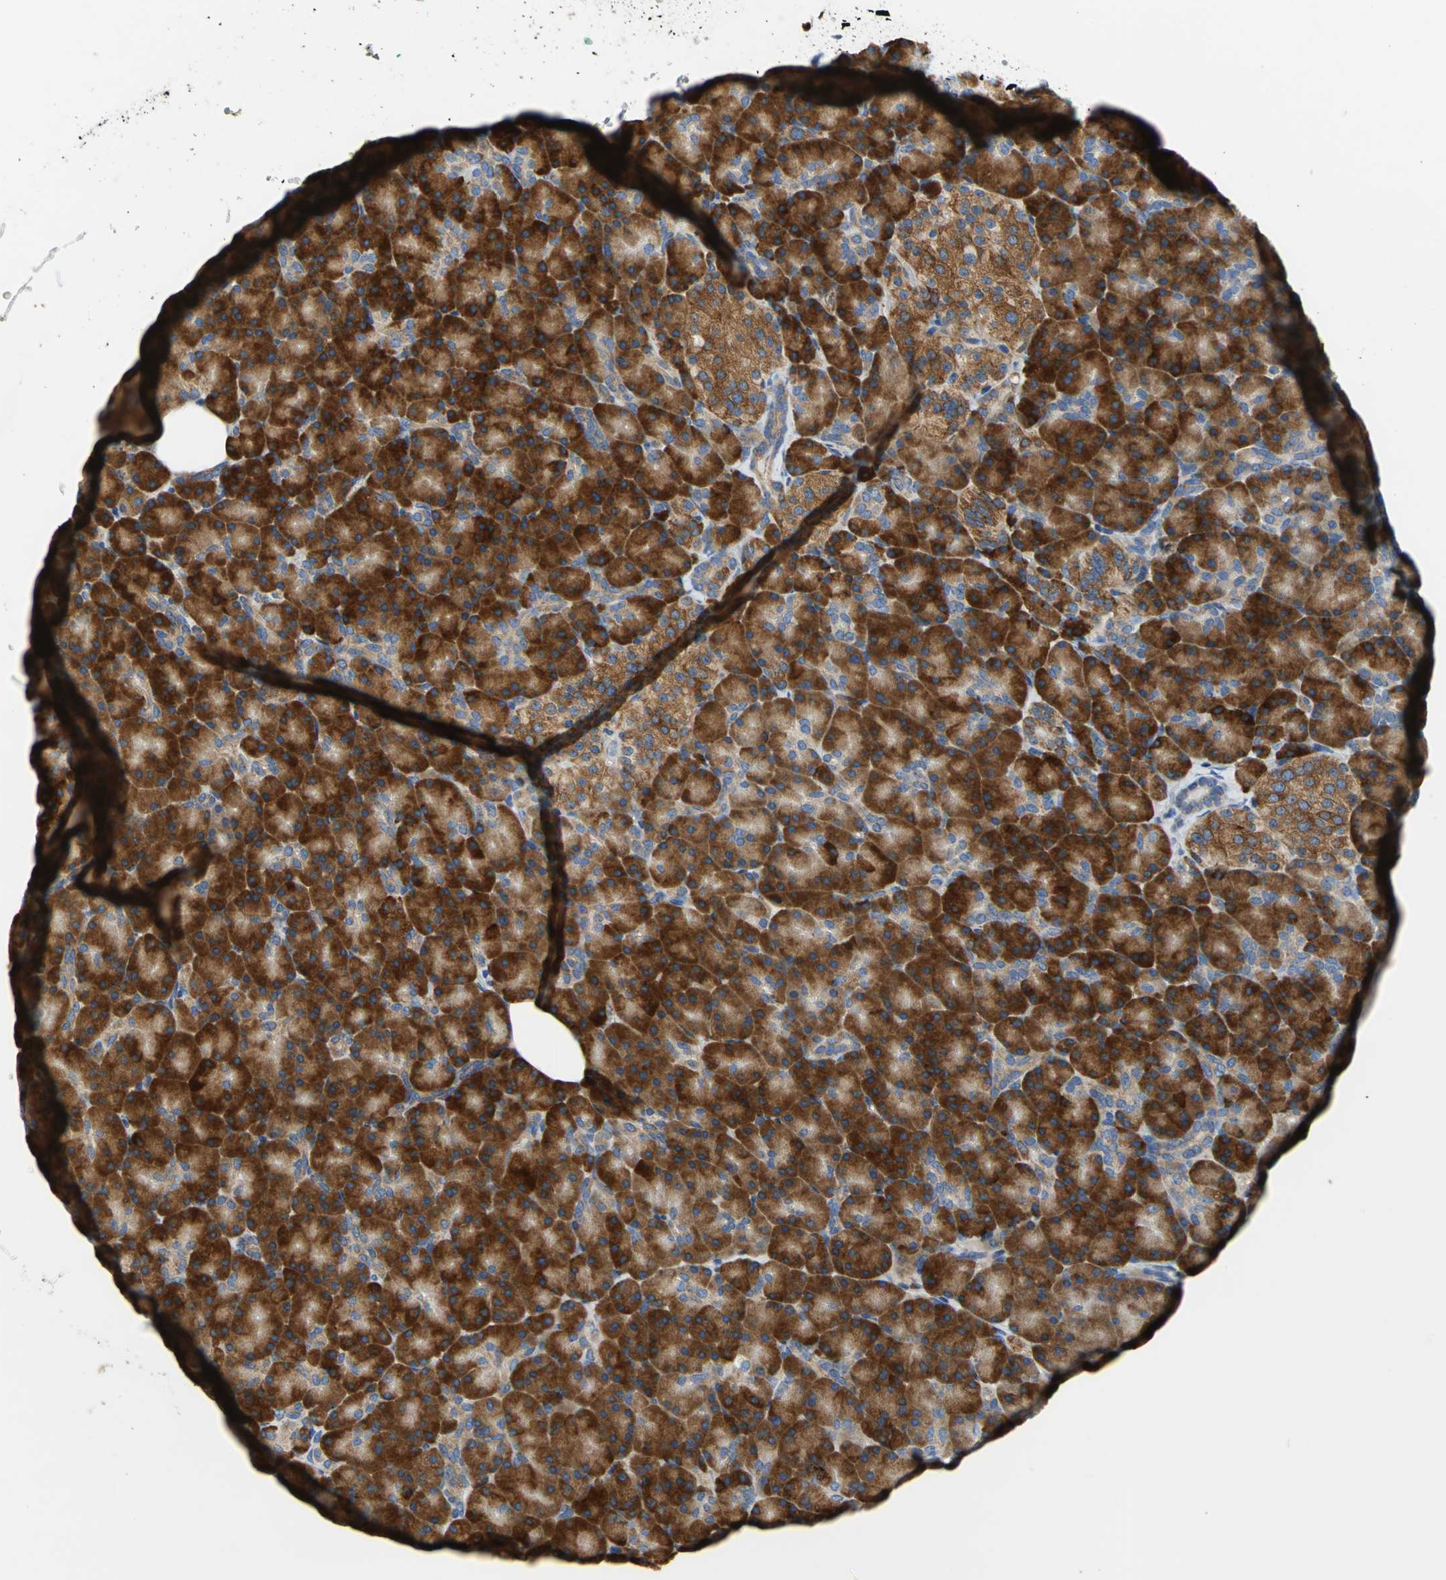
{"staining": {"intensity": "strong", "quantity": ">75%", "location": "cytoplasmic/membranous"}, "tissue": "pancreas", "cell_type": "Exocrine glandular cells", "image_type": "normal", "snomed": [{"axis": "morphology", "description": "Normal tissue, NOS"}, {"axis": "topography", "description": "Pancreas"}], "caption": "IHC histopathology image of normal pancreas: human pancreas stained using IHC exhibits high levels of strong protein expression localized specifically in the cytoplasmic/membranous of exocrine glandular cells, appearing as a cytoplasmic/membranous brown color.", "gene": "TULP4", "patient": {"sex": "female", "age": 43}}